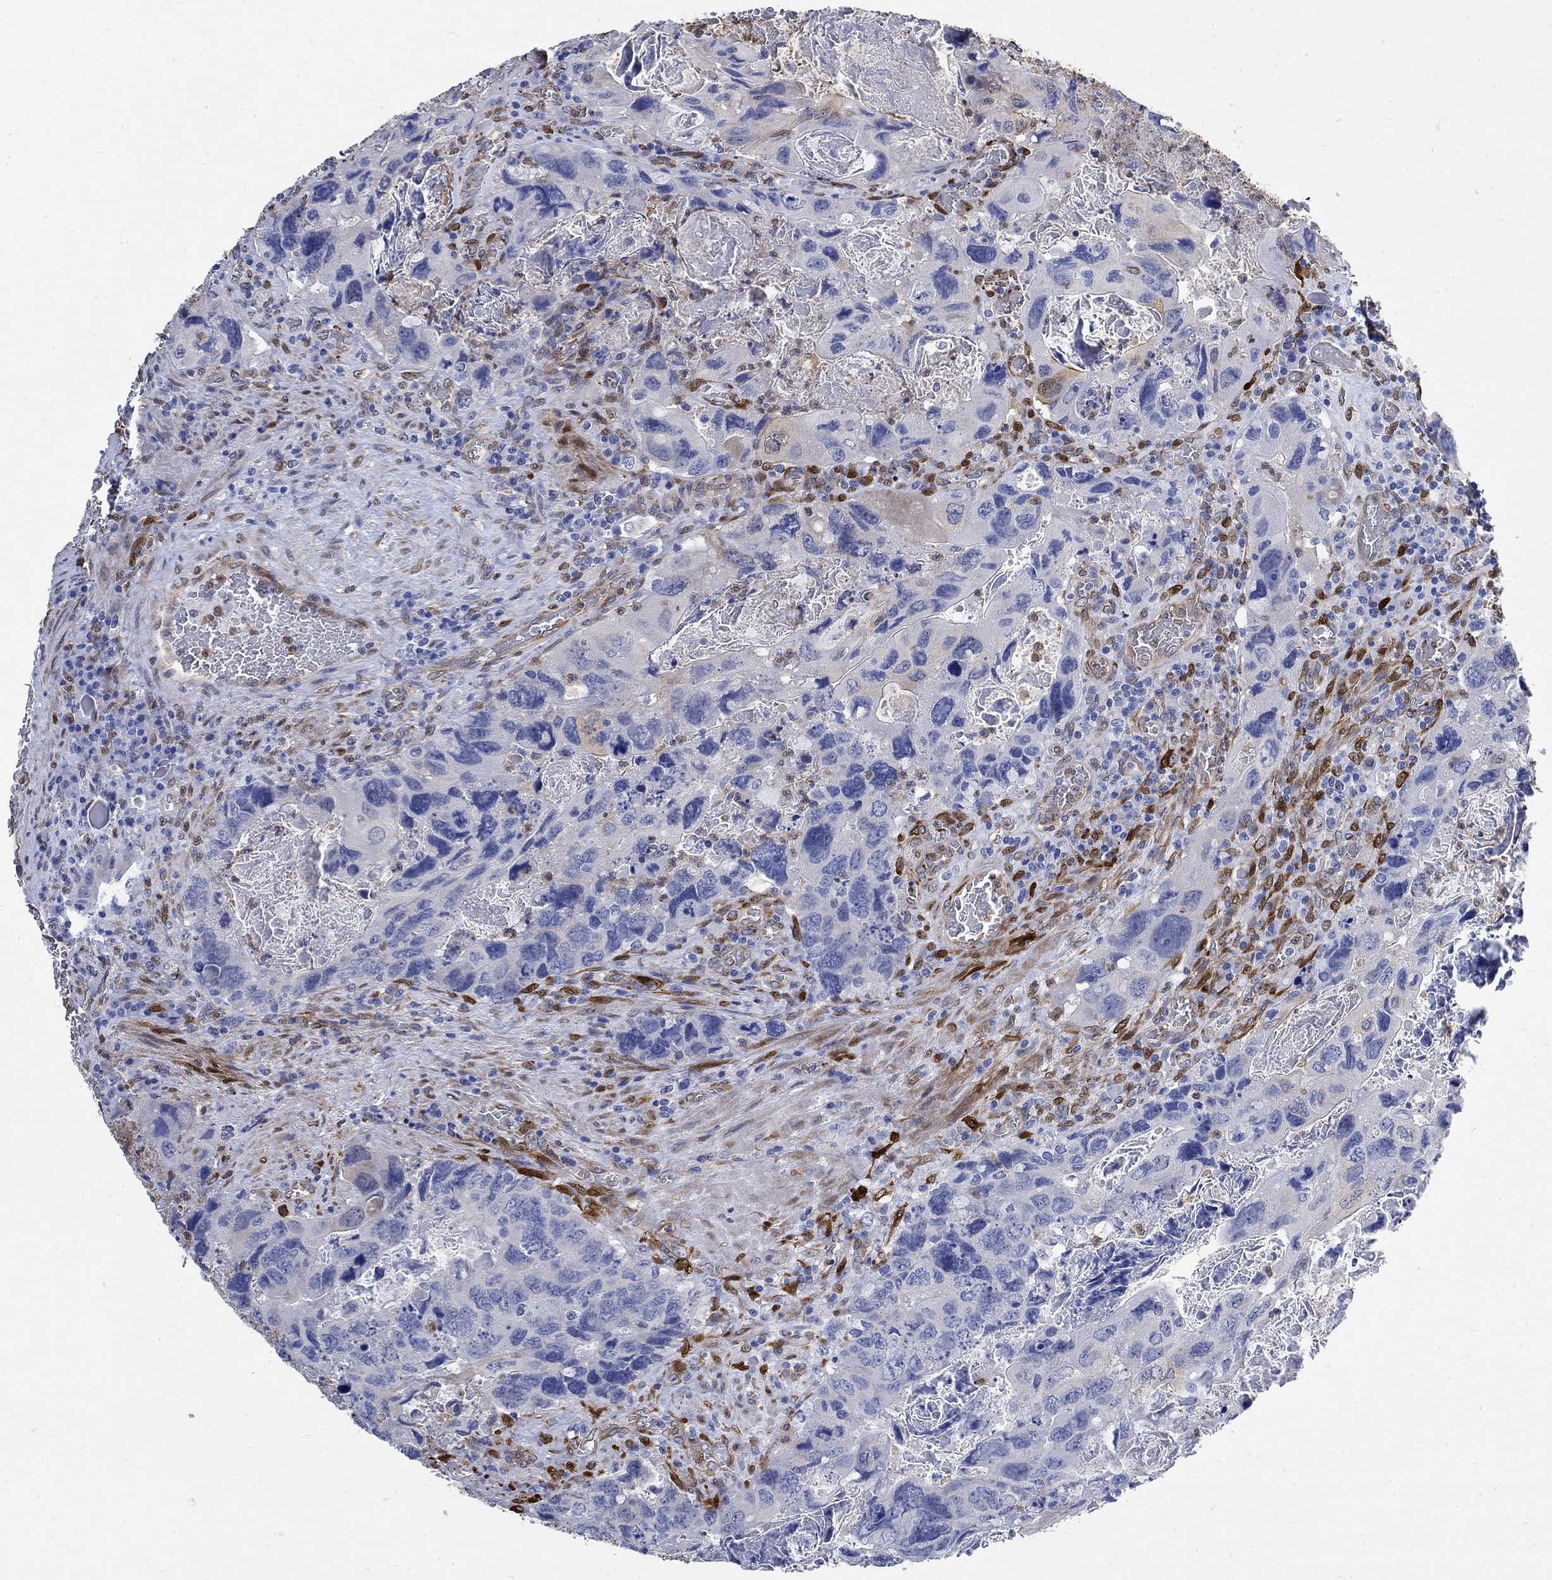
{"staining": {"intensity": "weak", "quantity": "<25%", "location": "cytoplasmic/membranous"}, "tissue": "colorectal cancer", "cell_type": "Tumor cells", "image_type": "cancer", "snomed": [{"axis": "morphology", "description": "Adenocarcinoma, NOS"}, {"axis": "topography", "description": "Rectum"}], "caption": "Photomicrograph shows no protein staining in tumor cells of colorectal adenocarcinoma tissue.", "gene": "TGM2", "patient": {"sex": "male", "age": 62}}